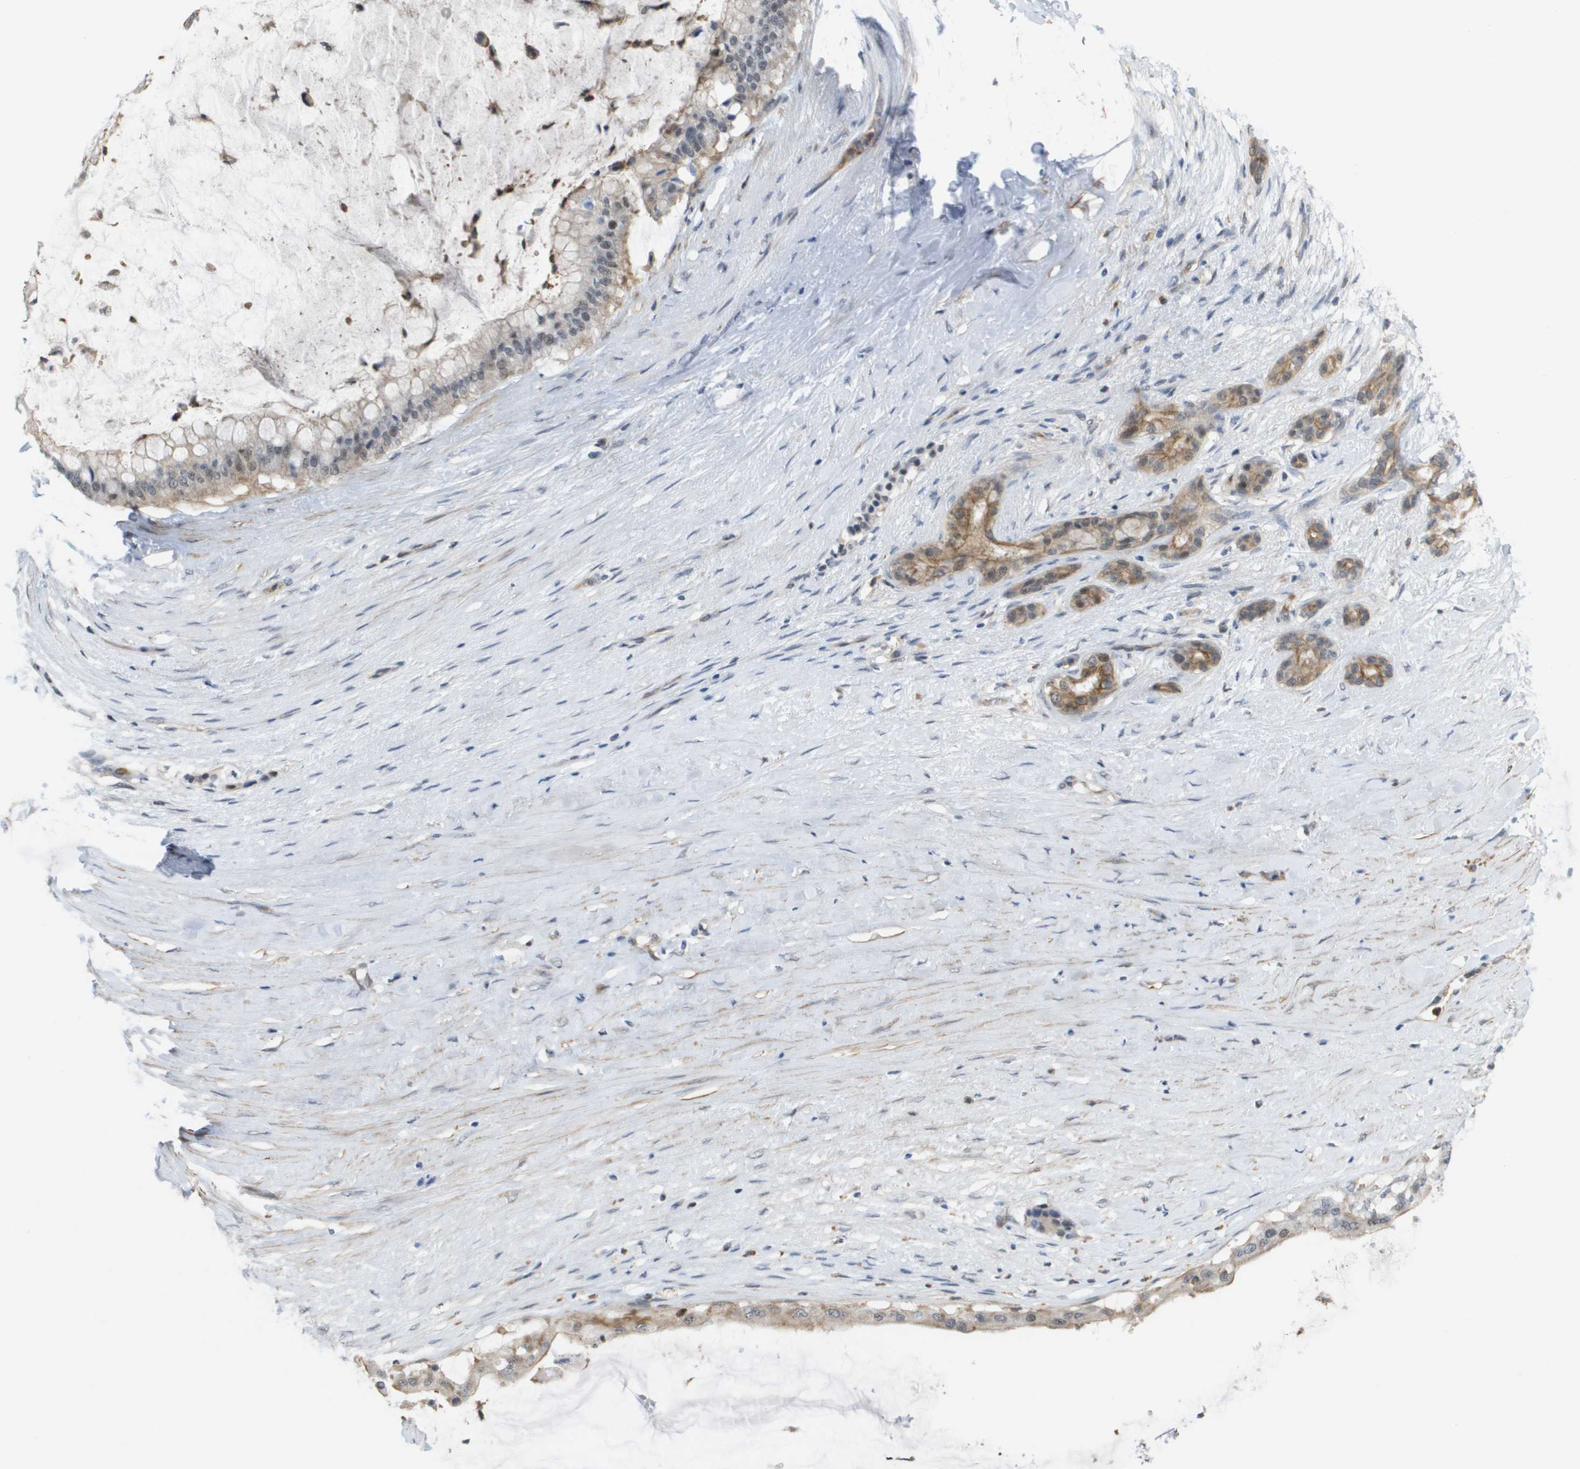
{"staining": {"intensity": "moderate", "quantity": "25%-75%", "location": "cytoplasmic/membranous"}, "tissue": "pancreatic cancer", "cell_type": "Tumor cells", "image_type": "cancer", "snomed": [{"axis": "morphology", "description": "Adenocarcinoma, NOS"}, {"axis": "topography", "description": "Pancreas"}], "caption": "Immunohistochemistry image of human pancreatic adenocarcinoma stained for a protein (brown), which exhibits medium levels of moderate cytoplasmic/membranous expression in about 25%-75% of tumor cells.", "gene": "RNF112", "patient": {"sex": "male", "age": 41}}